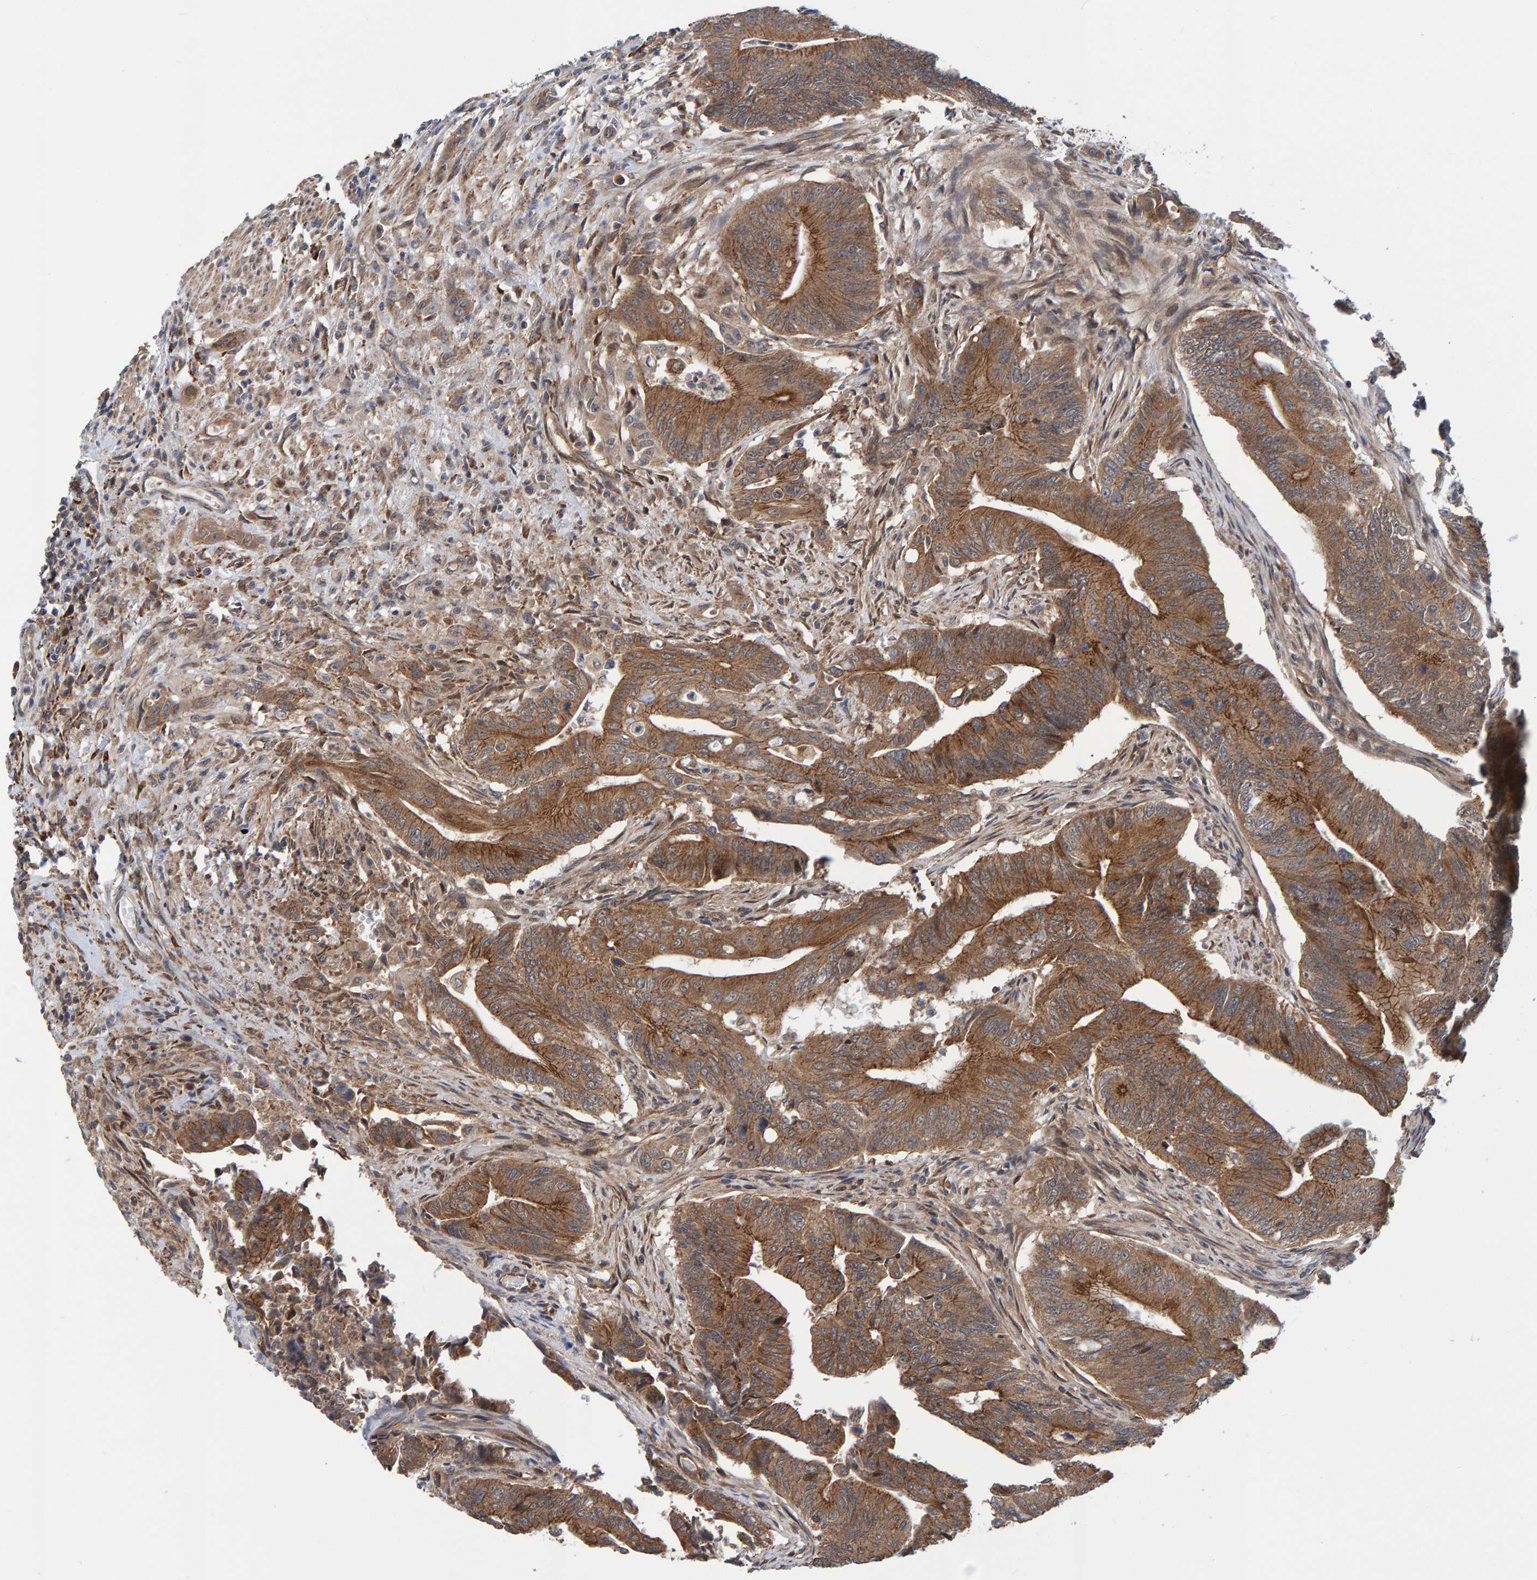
{"staining": {"intensity": "moderate", "quantity": ">75%", "location": "cytoplasmic/membranous"}, "tissue": "colorectal cancer", "cell_type": "Tumor cells", "image_type": "cancer", "snomed": [{"axis": "morphology", "description": "Adenoma, NOS"}, {"axis": "morphology", "description": "Adenocarcinoma, NOS"}, {"axis": "topography", "description": "Colon"}], "caption": "A histopathology image of adenocarcinoma (colorectal) stained for a protein demonstrates moderate cytoplasmic/membranous brown staining in tumor cells. Nuclei are stained in blue.", "gene": "SCRN2", "patient": {"sex": "male", "age": 79}}